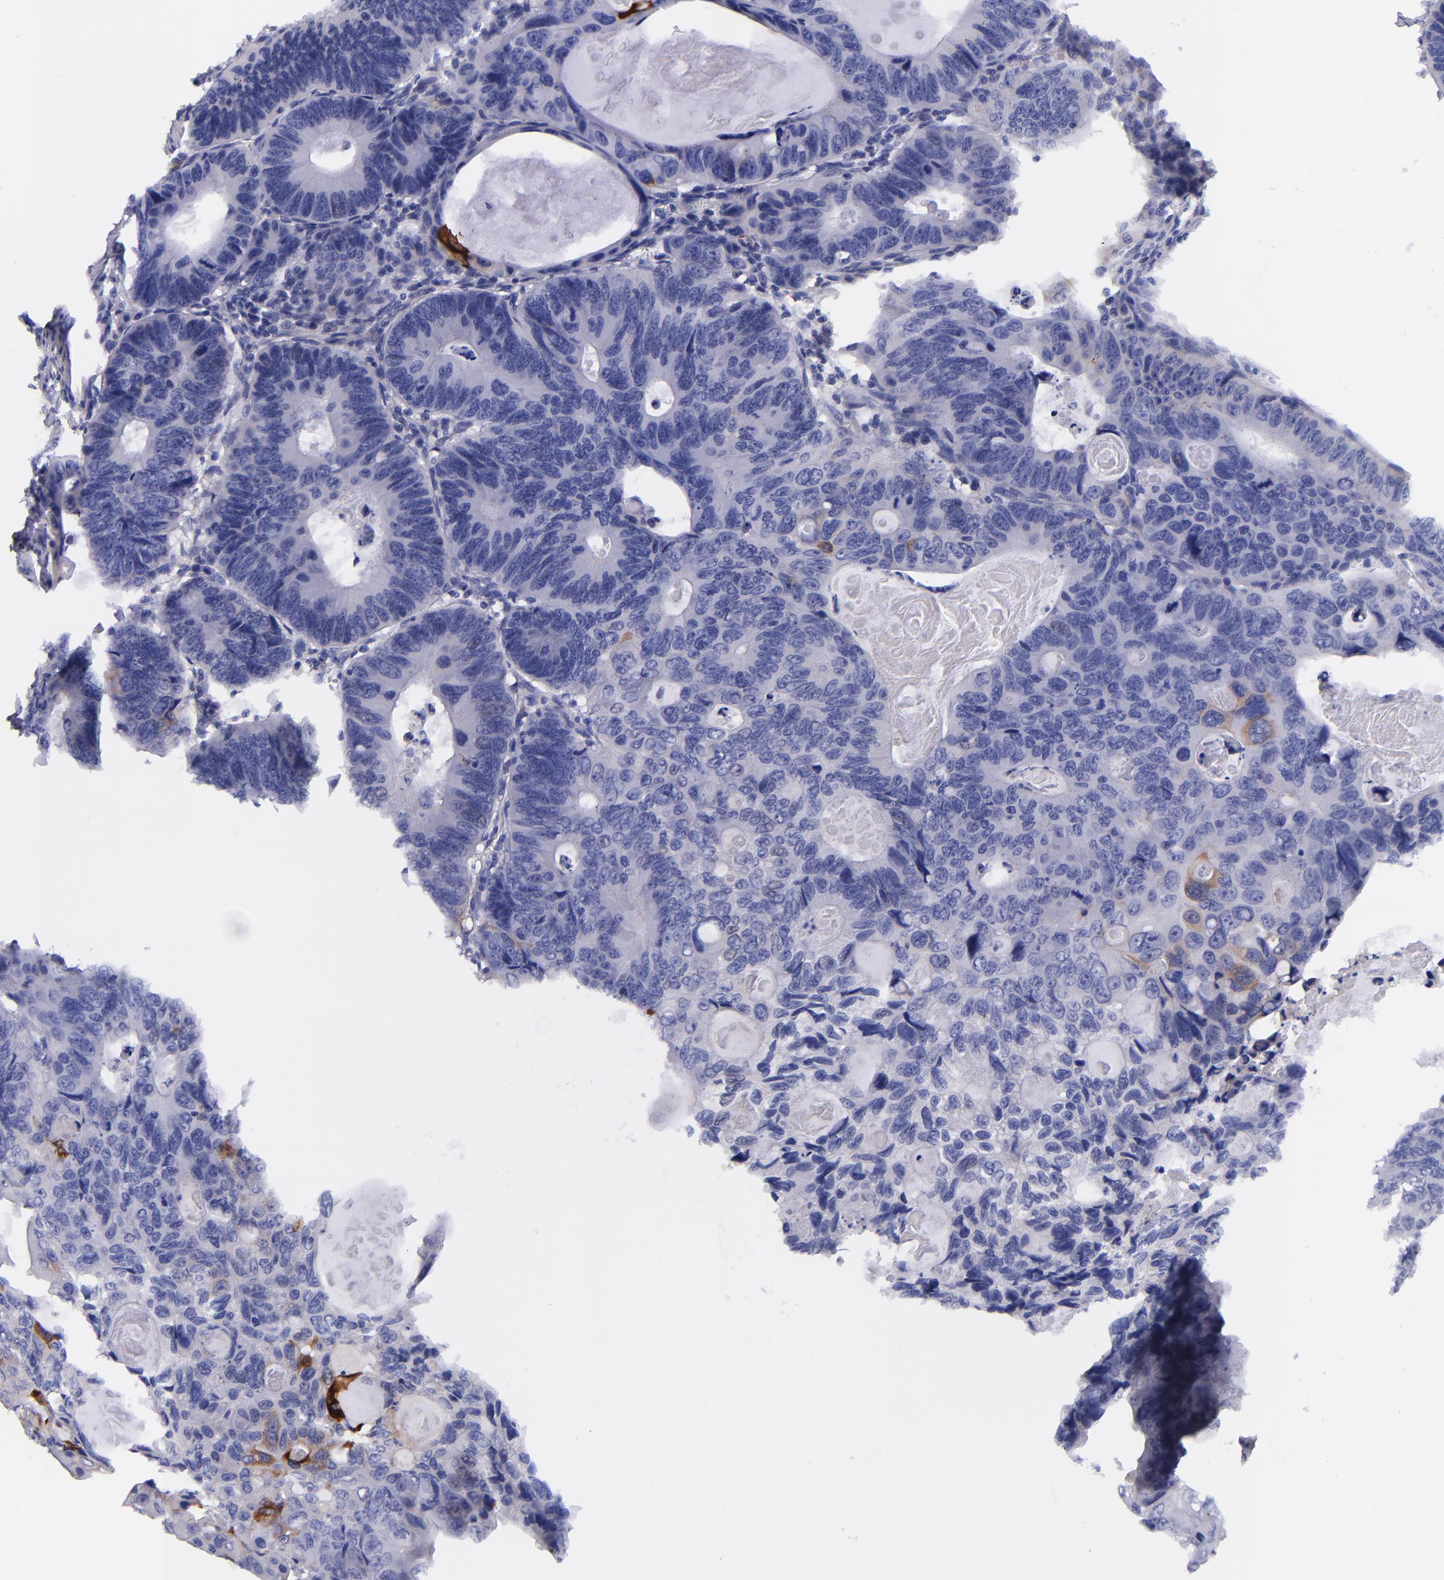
{"staining": {"intensity": "negative", "quantity": "none", "location": "none"}, "tissue": "colorectal cancer", "cell_type": "Tumor cells", "image_type": "cancer", "snomed": [{"axis": "morphology", "description": "Adenocarcinoma, NOS"}, {"axis": "topography", "description": "Colon"}], "caption": "Immunohistochemistry histopathology image of neoplastic tissue: human adenocarcinoma (colorectal) stained with DAB displays no significant protein staining in tumor cells.", "gene": "IVL", "patient": {"sex": "female", "age": 55}}